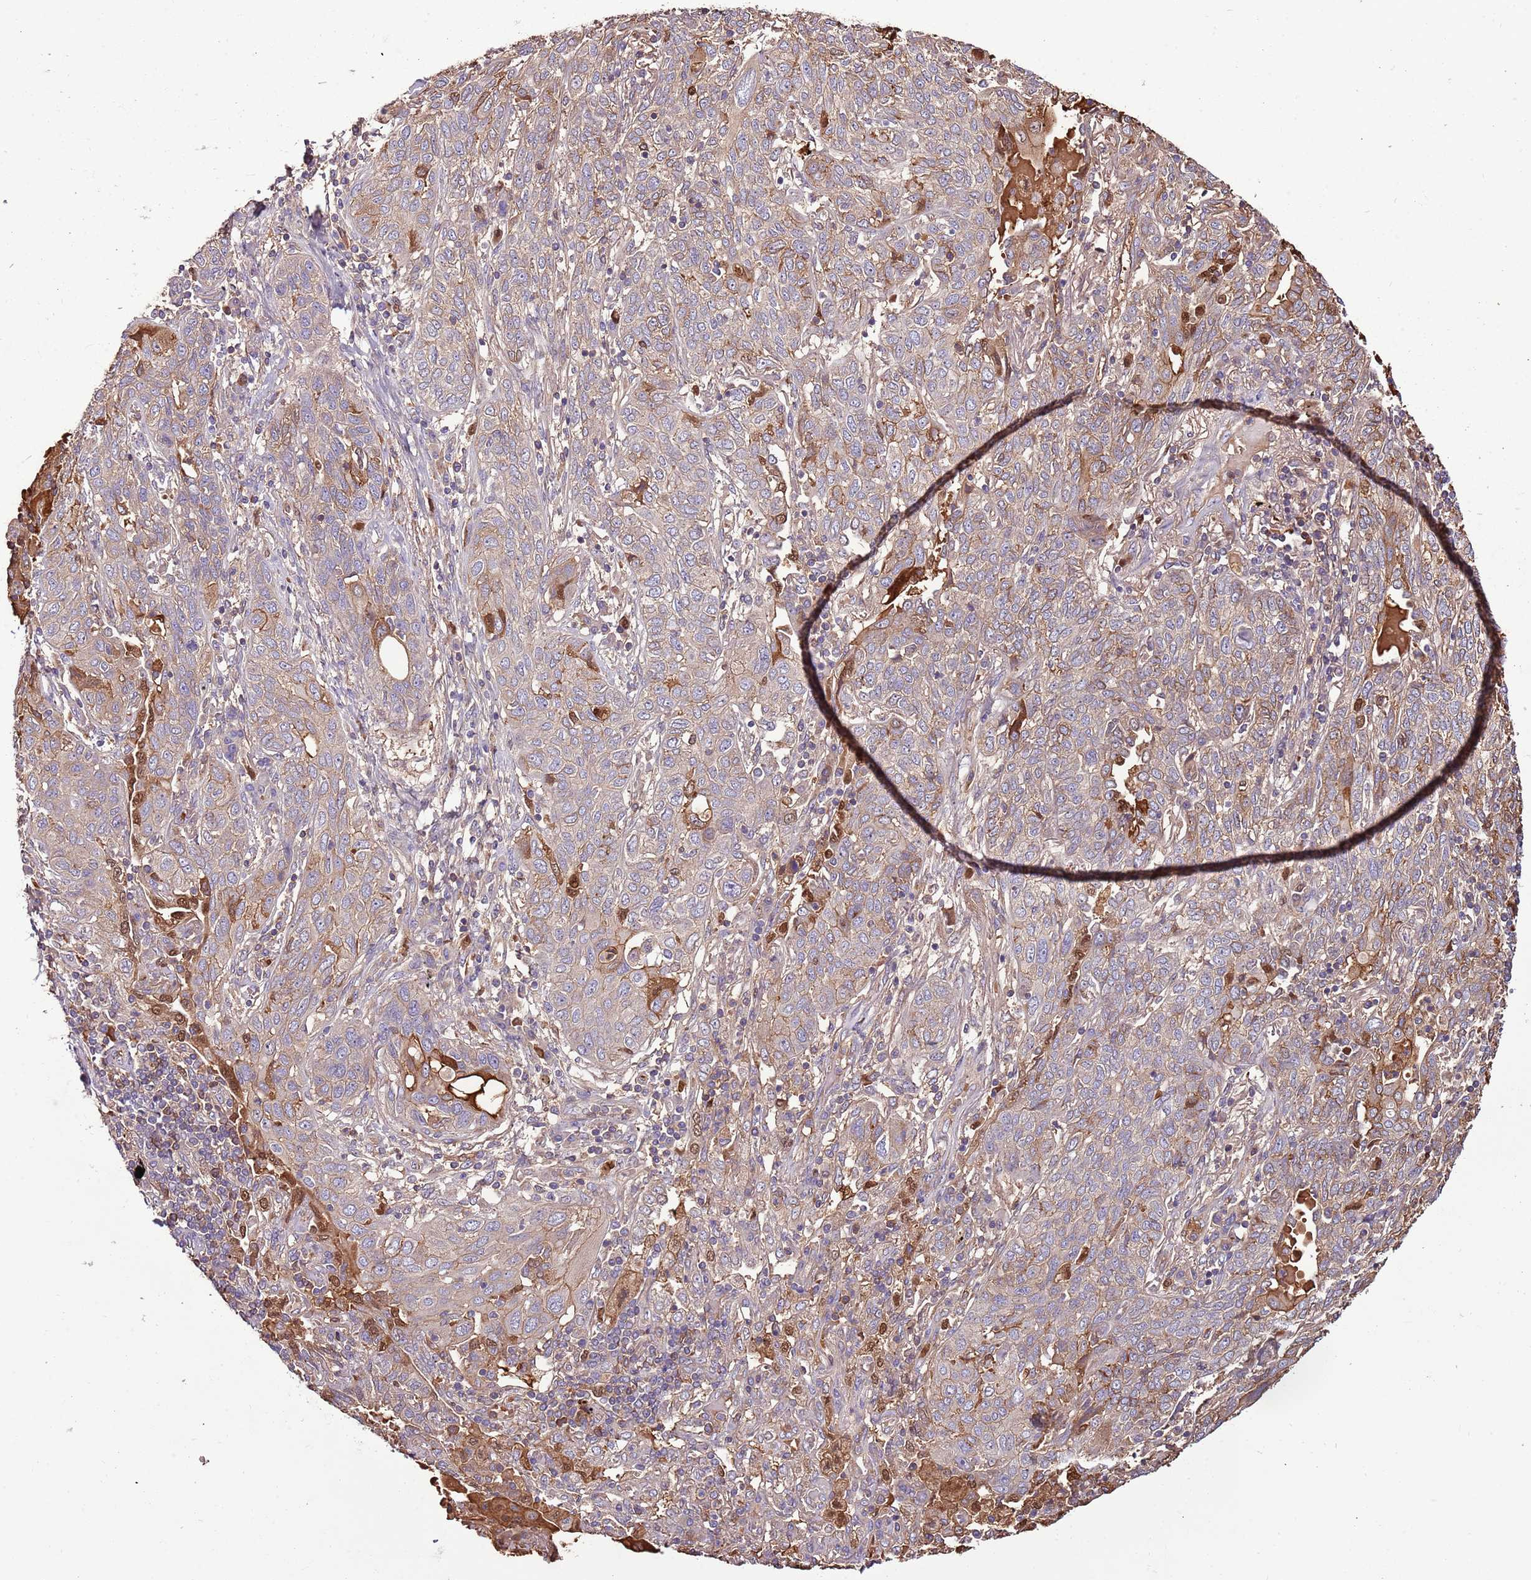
{"staining": {"intensity": "moderate", "quantity": "<25%", "location": "cytoplasmic/membranous"}, "tissue": "lung cancer", "cell_type": "Tumor cells", "image_type": "cancer", "snomed": [{"axis": "morphology", "description": "Squamous cell carcinoma, NOS"}, {"axis": "topography", "description": "Lung"}], "caption": "The image demonstrates staining of lung squamous cell carcinoma, revealing moderate cytoplasmic/membranous protein positivity (brown color) within tumor cells.", "gene": "DENR", "patient": {"sex": "female", "age": 70}}